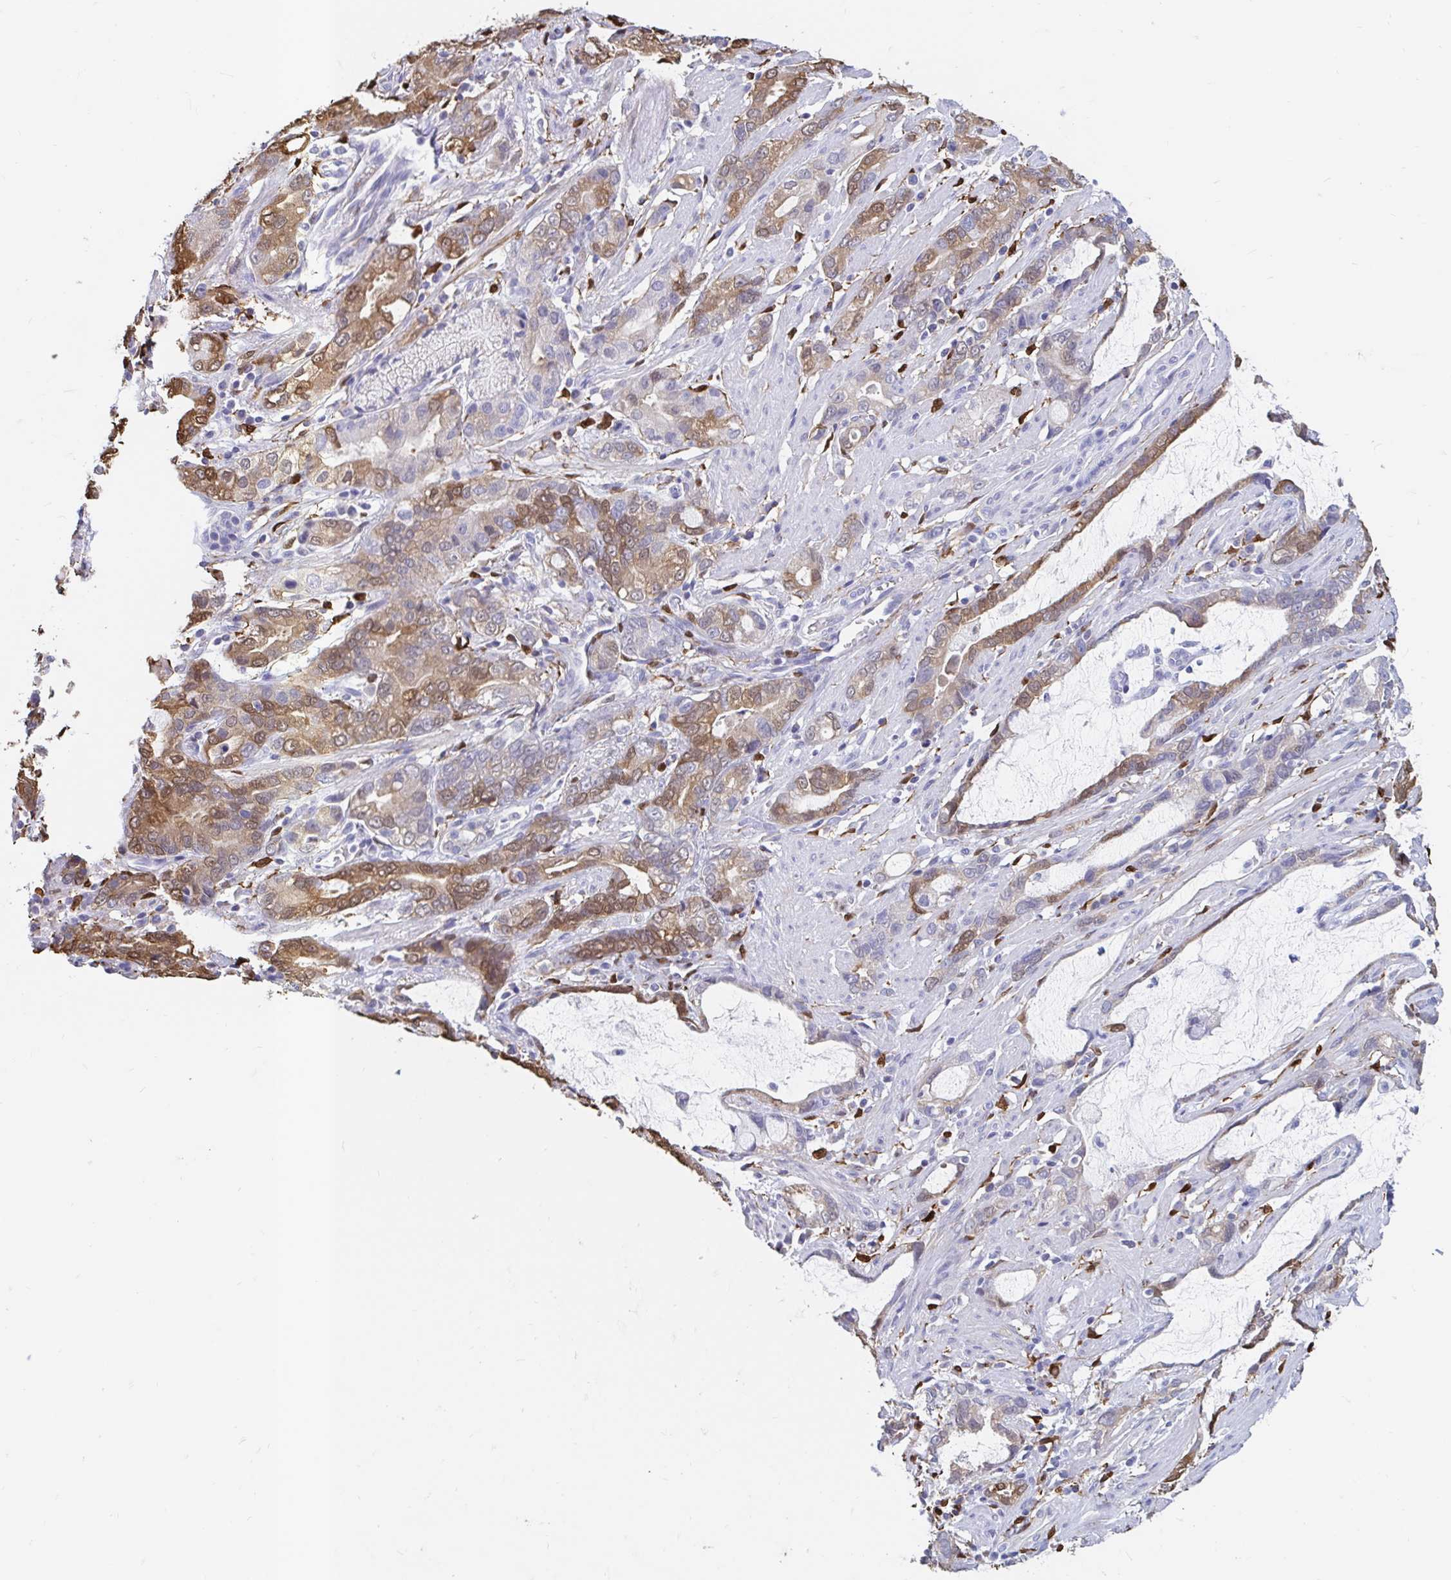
{"staining": {"intensity": "moderate", "quantity": "25%-75%", "location": "cytoplasmic/membranous"}, "tissue": "stomach cancer", "cell_type": "Tumor cells", "image_type": "cancer", "snomed": [{"axis": "morphology", "description": "Adenocarcinoma, NOS"}, {"axis": "topography", "description": "Stomach"}], "caption": "An immunohistochemistry histopathology image of neoplastic tissue is shown. Protein staining in brown shows moderate cytoplasmic/membranous positivity in adenocarcinoma (stomach) within tumor cells.", "gene": "ADH1A", "patient": {"sex": "male", "age": 55}}